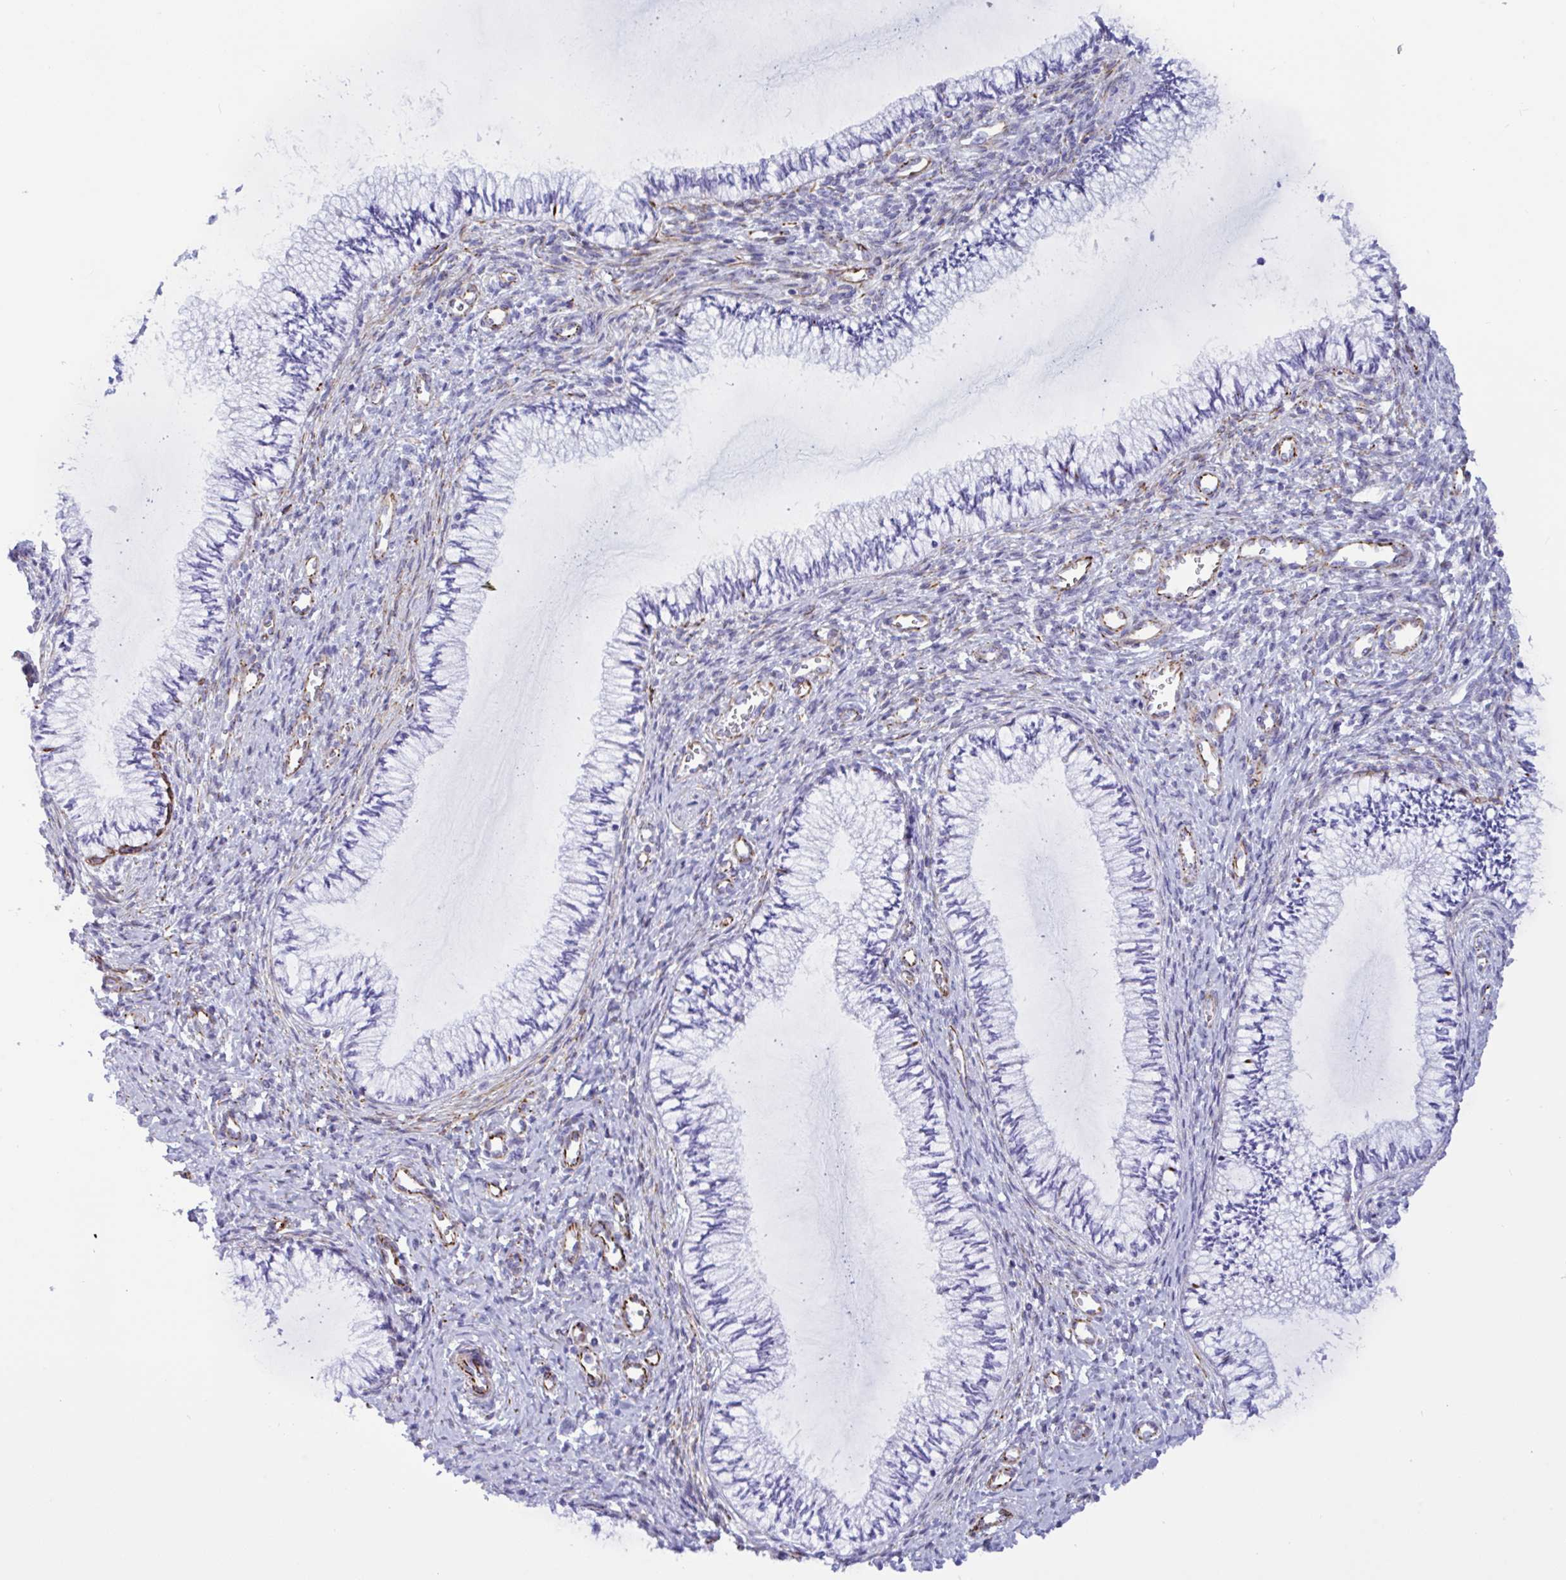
{"staining": {"intensity": "negative", "quantity": "none", "location": "none"}, "tissue": "cervix", "cell_type": "Glandular cells", "image_type": "normal", "snomed": [{"axis": "morphology", "description": "Normal tissue, NOS"}, {"axis": "topography", "description": "Cervix"}], "caption": "Cervix stained for a protein using IHC reveals no expression glandular cells.", "gene": "SMAD5", "patient": {"sex": "female", "age": 24}}